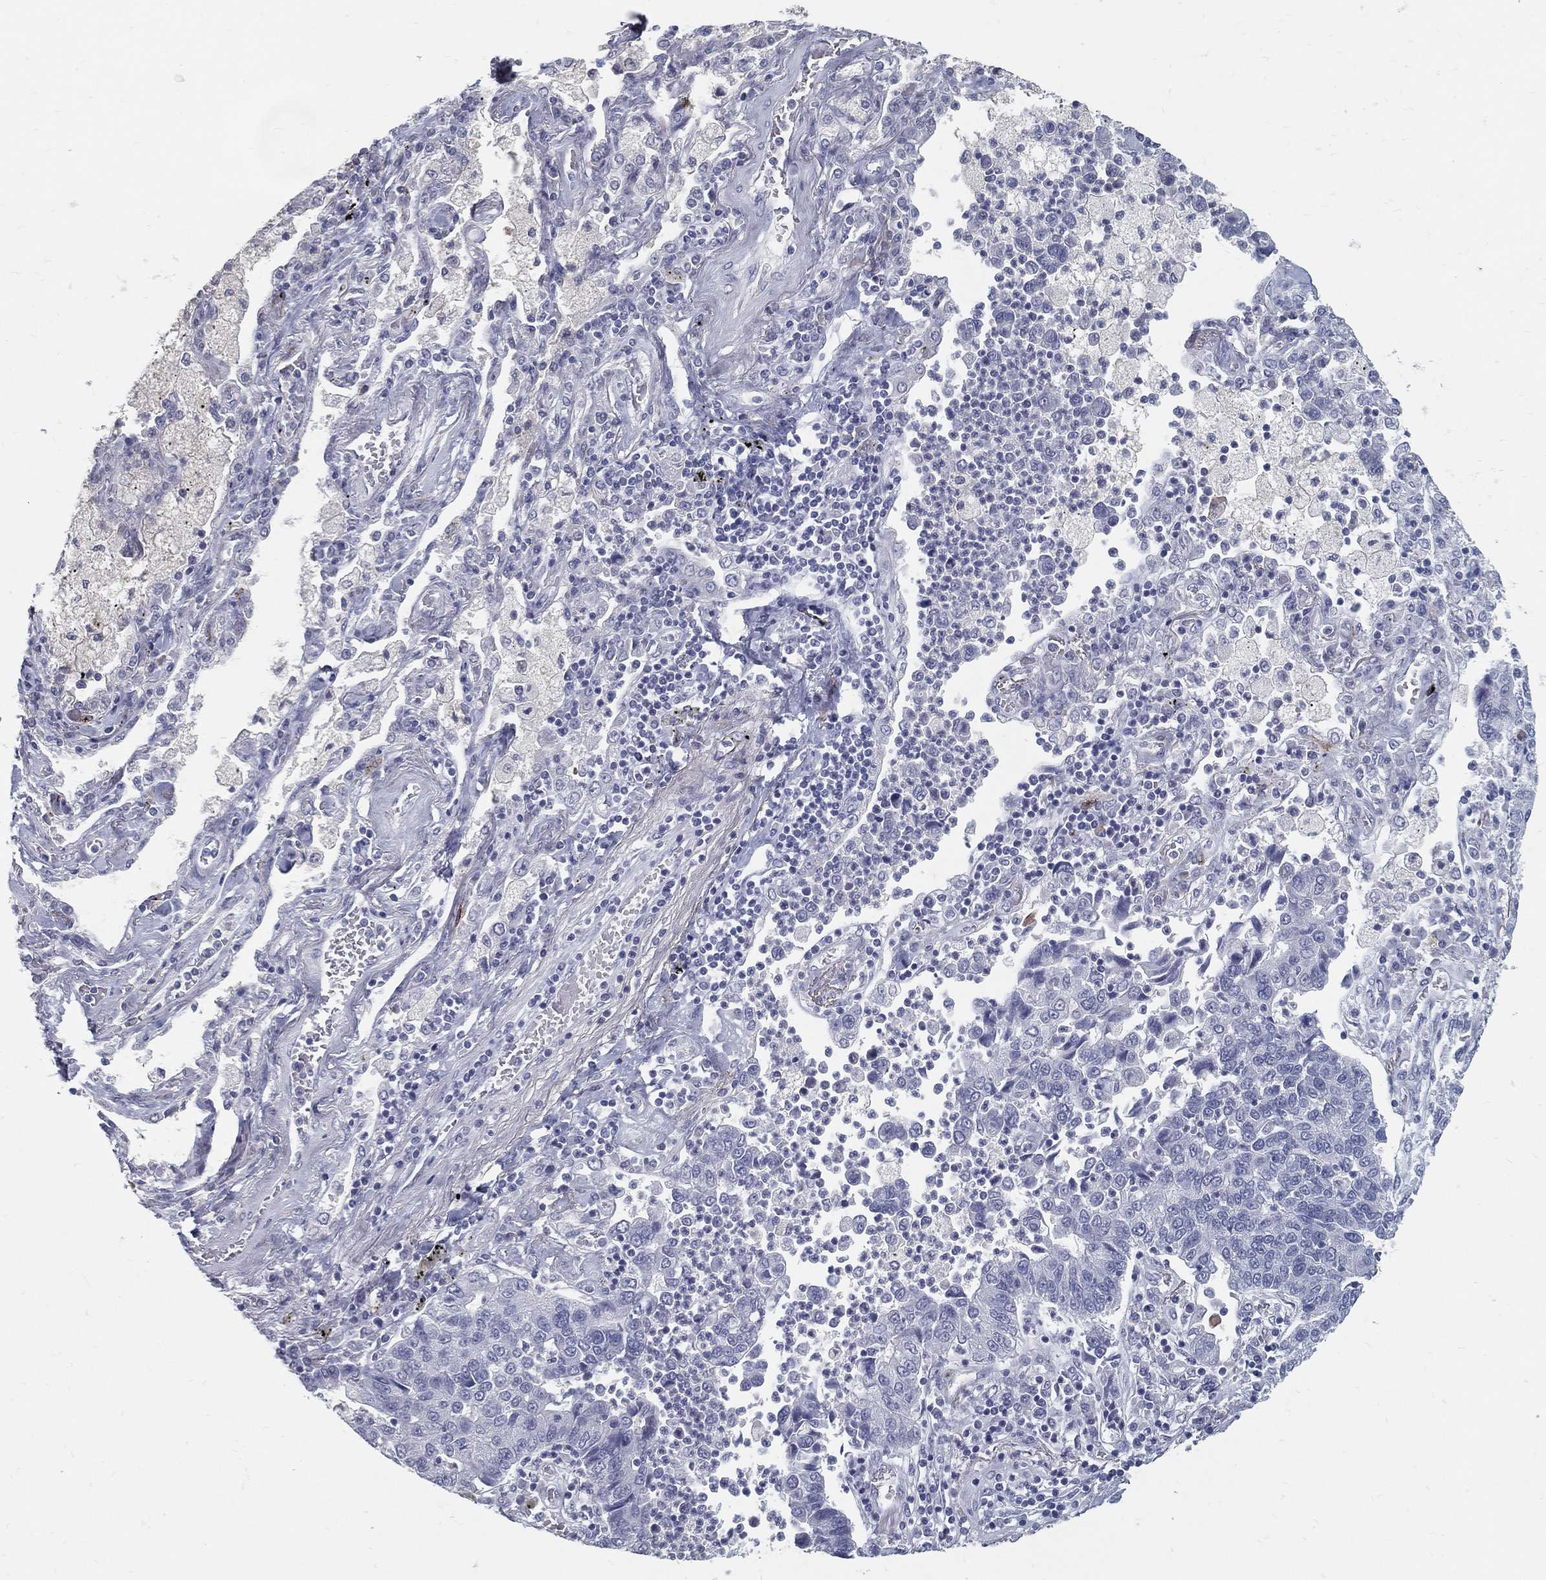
{"staining": {"intensity": "negative", "quantity": "none", "location": "none"}, "tissue": "lung cancer", "cell_type": "Tumor cells", "image_type": "cancer", "snomed": [{"axis": "morphology", "description": "Adenocarcinoma, NOS"}, {"axis": "topography", "description": "Lung"}], "caption": "Image shows no protein staining in tumor cells of lung adenocarcinoma tissue. (DAB (3,3'-diaminobenzidine) immunohistochemistry (IHC) with hematoxylin counter stain).", "gene": "ACE2", "patient": {"sex": "female", "age": 57}}